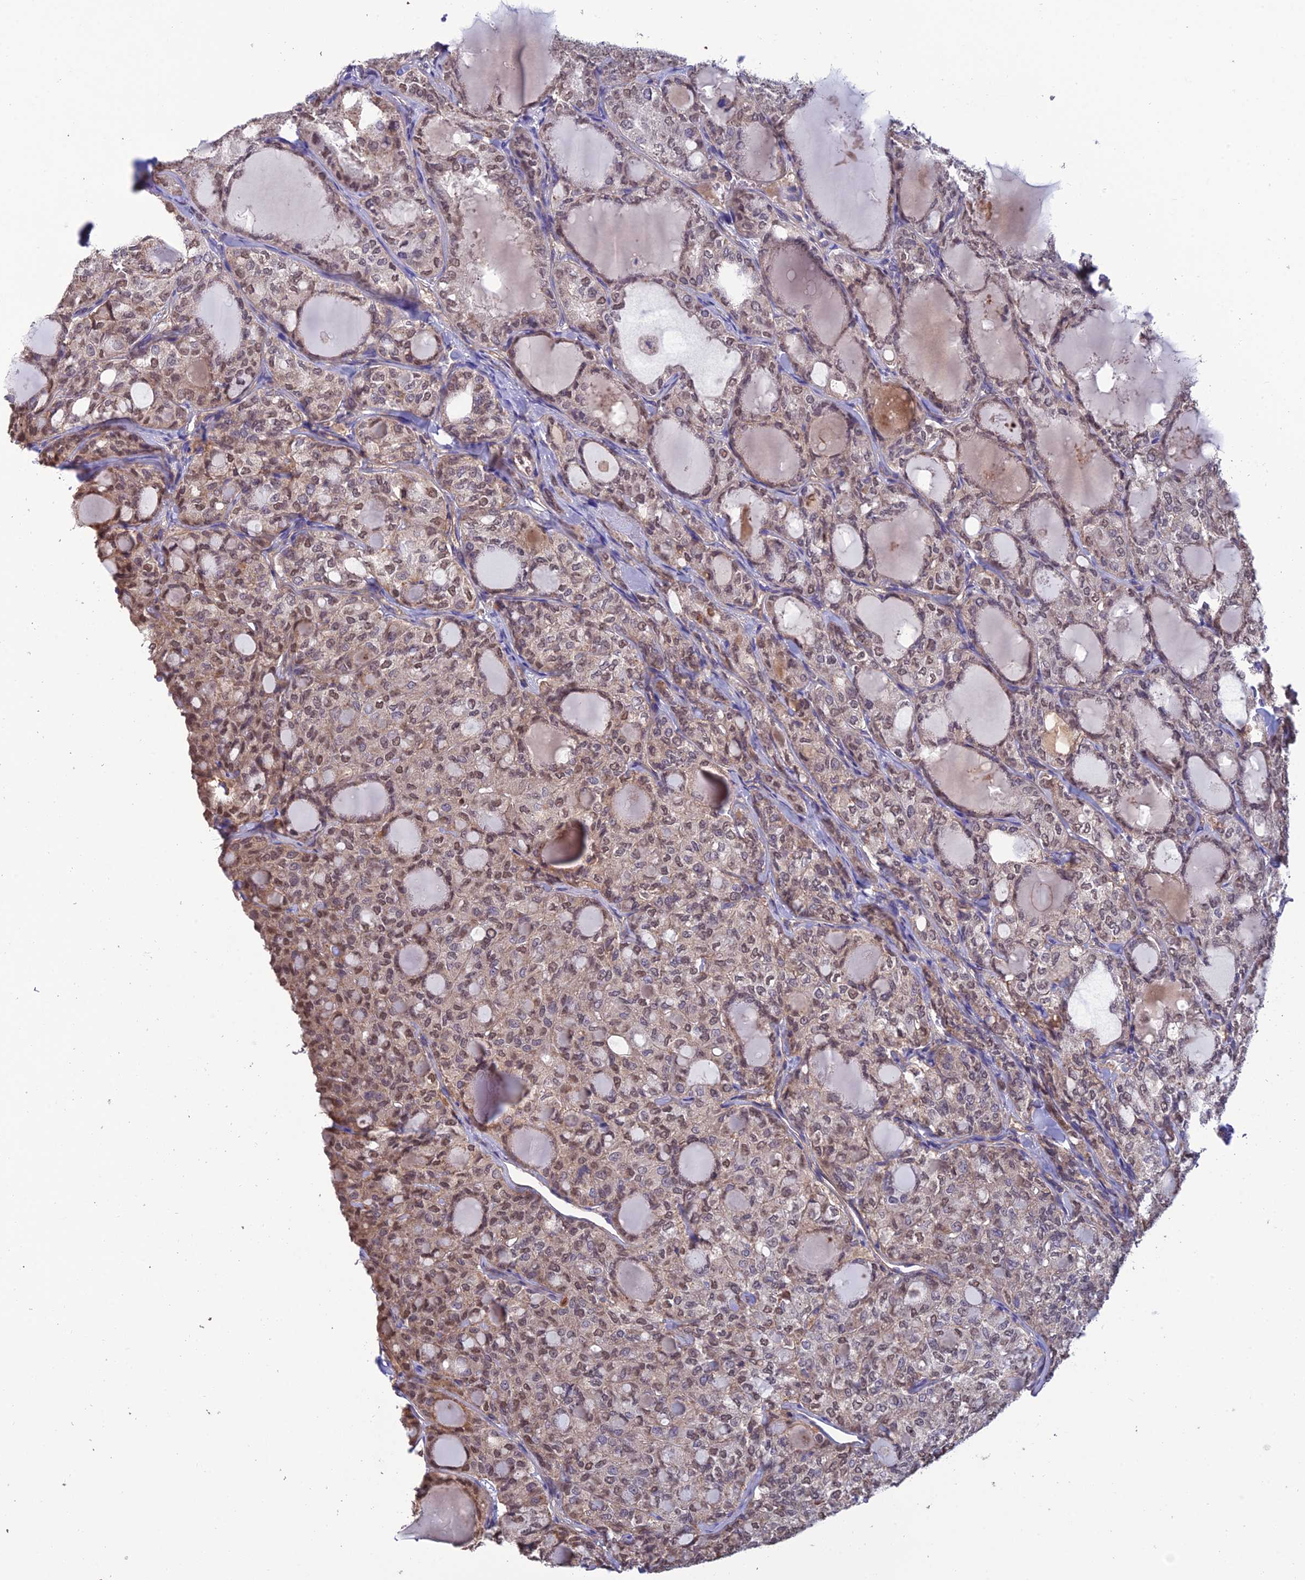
{"staining": {"intensity": "moderate", "quantity": "25%-75%", "location": "nuclear"}, "tissue": "thyroid cancer", "cell_type": "Tumor cells", "image_type": "cancer", "snomed": [{"axis": "morphology", "description": "Follicular adenoma carcinoma, NOS"}, {"axis": "topography", "description": "Thyroid gland"}], "caption": "Immunohistochemistry histopathology image of human thyroid follicular adenoma carcinoma stained for a protein (brown), which exhibits medium levels of moderate nuclear positivity in approximately 25%-75% of tumor cells.", "gene": "MIOS", "patient": {"sex": "male", "age": 75}}